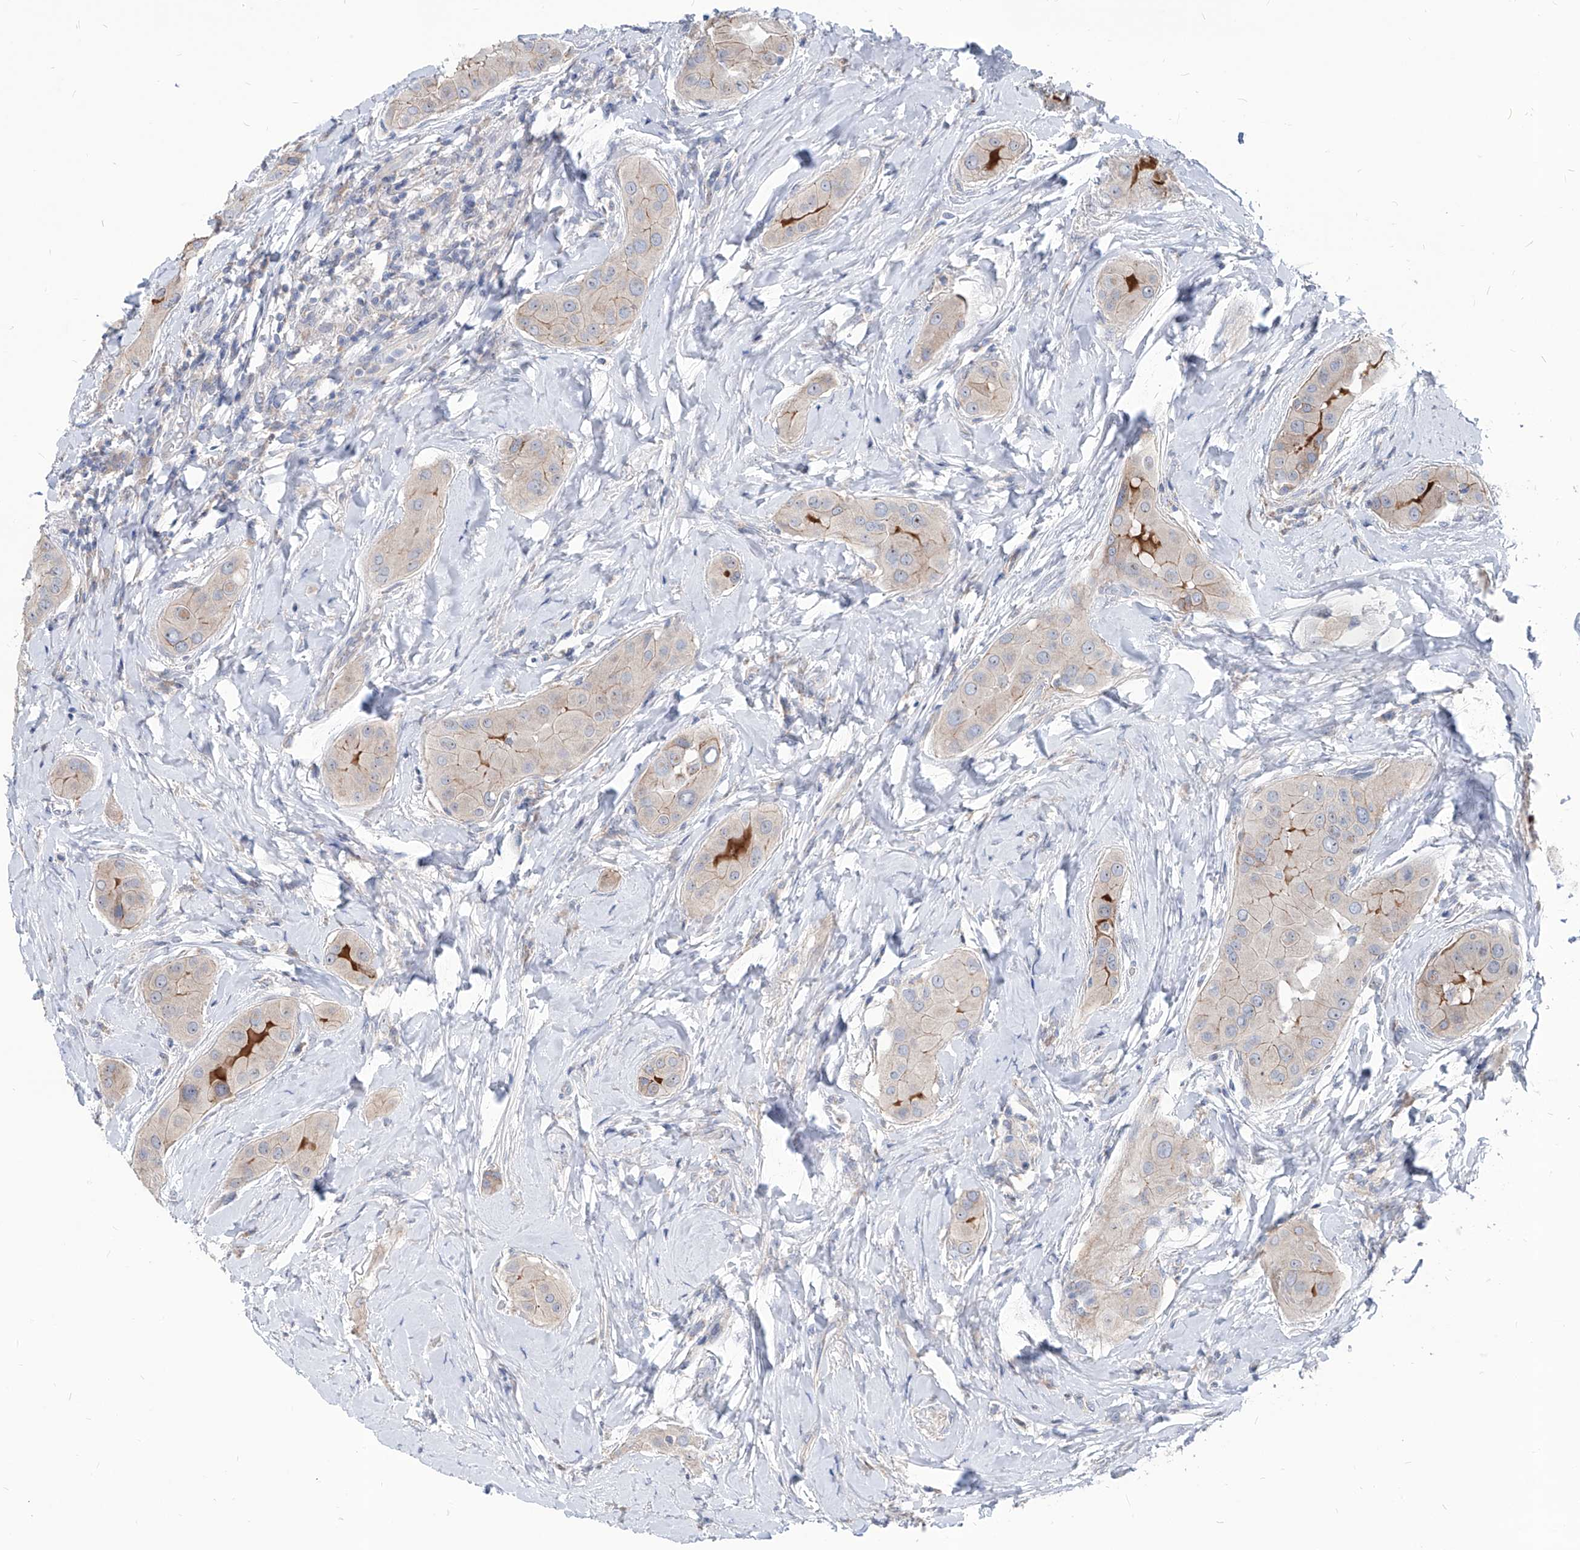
{"staining": {"intensity": "weak", "quantity": "<25%", "location": "cytoplasmic/membranous"}, "tissue": "thyroid cancer", "cell_type": "Tumor cells", "image_type": "cancer", "snomed": [{"axis": "morphology", "description": "Papillary adenocarcinoma, NOS"}, {"axis": "topography", "description": "Thyroid gland"}], "caption": "Immunohistochemical staining of human thyroid cancer reveals no significant expression in tumor cells.", "gene": "AGPS", "patient": {"sex": "male", "age": 33}}